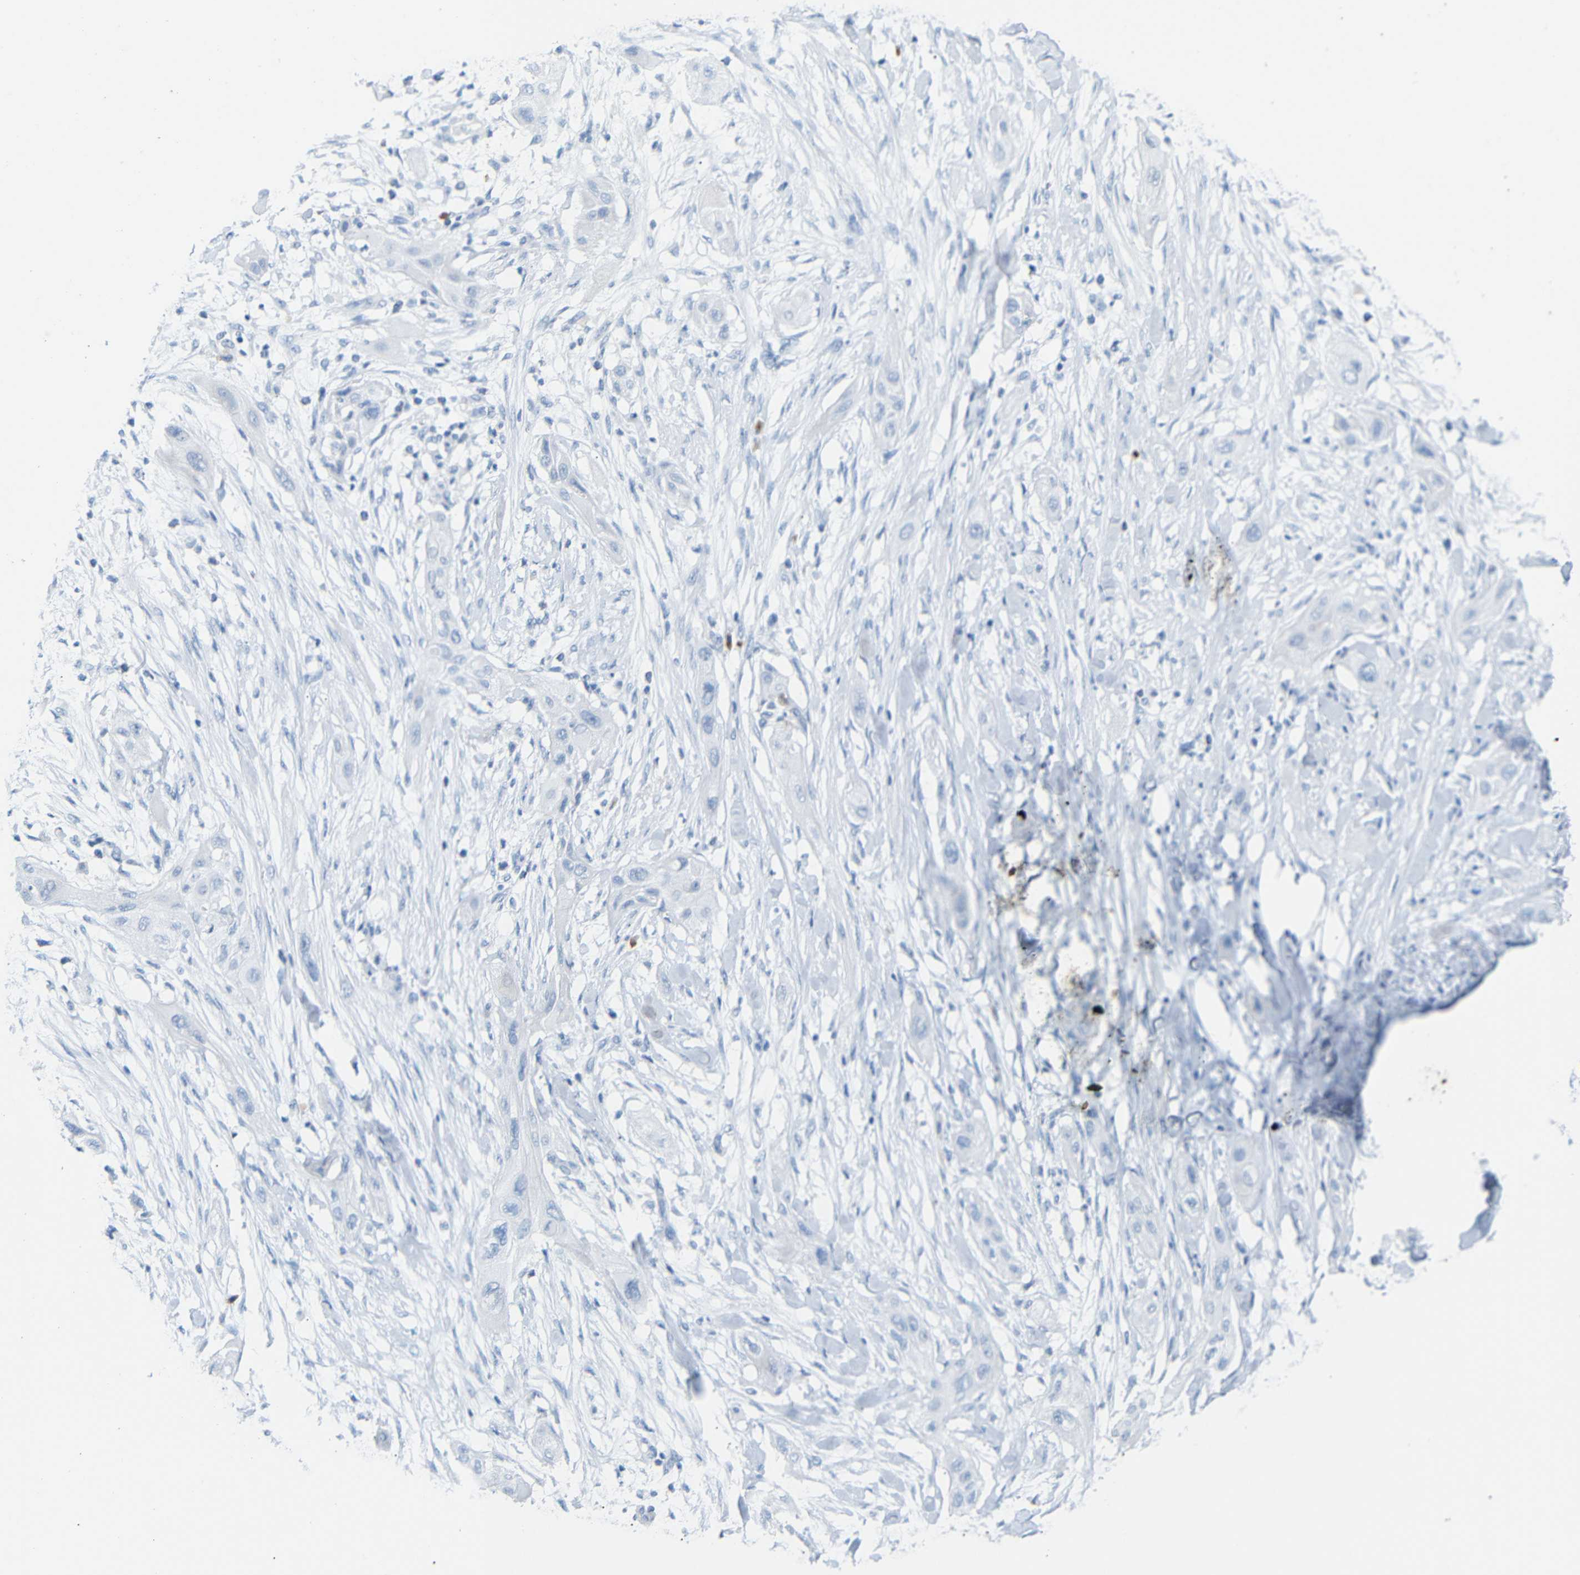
{"staining": {"intensity": "negative", "quantity": "none", "location": "none"}, "tissue": "lung cancer", "cell_type": "Tumor cells", "image_type": "cancer", "snomed": [{"axis": "morphology", "description": "Squamous cell carcinoma, NOS"}, {"axis": "topography", "description": "Lung"}], "caption": "An image of human lung cancer is negative for staining in tumor cells.", "gene": "FCRL1", "patient": {"sex": "female", "age": 47}}